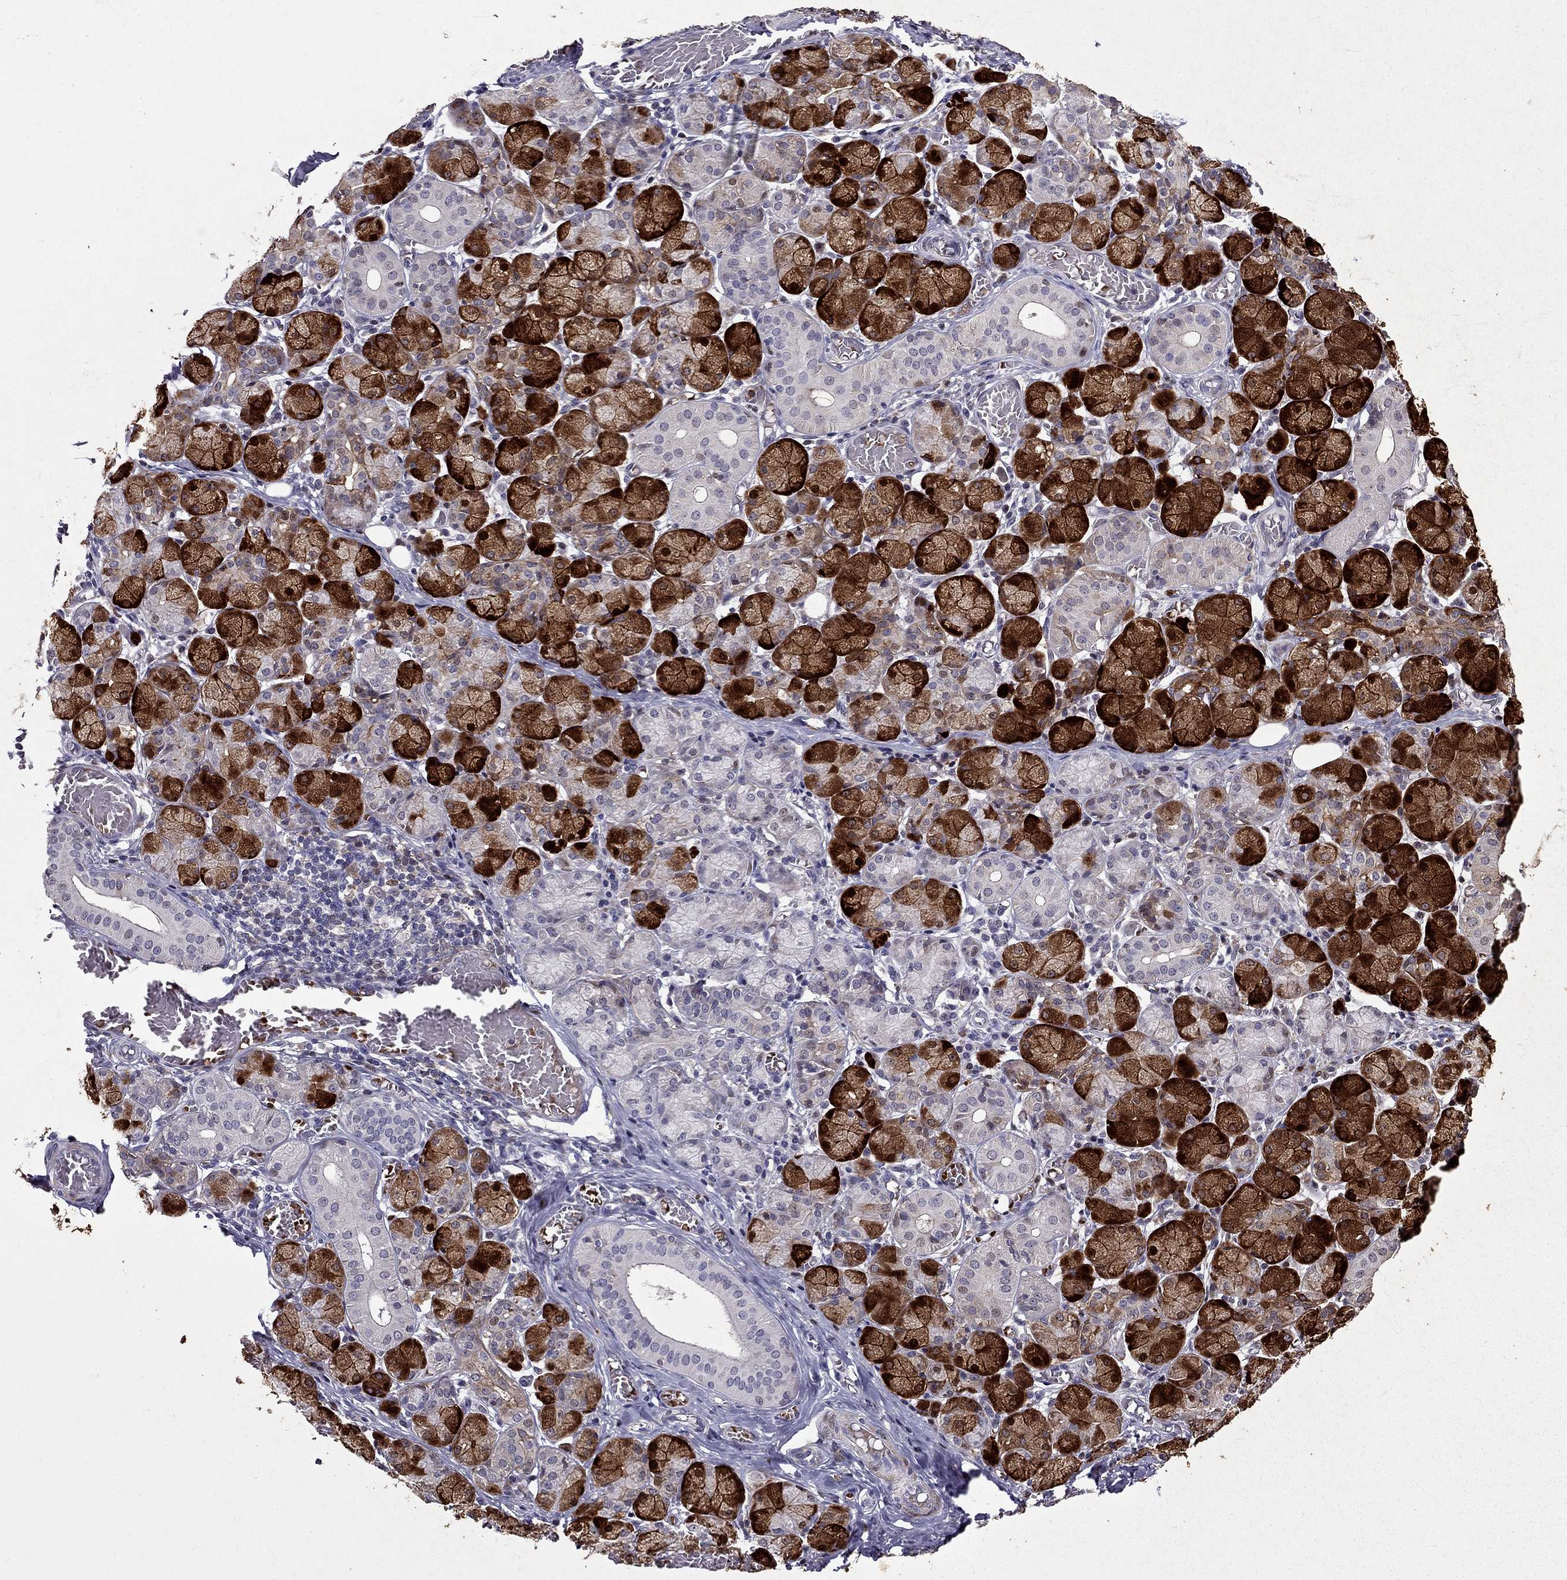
{"staining": {"intensity": "strong", "quantity": "<25%", "location": "cytoplasmic/membranous,nuclear"}, "tissue": "salivary gland", "cell_type": "Glandular cells", "image_type": "normal", "snomed": [{"axis": "morphology", "description": "Normal tissue, NOS"}, {"axis": "topography", "description": "Salivary gland"}, {"axis": "topography", "description": "Peripheral nerve tissue"}], "caption": "Protein staining shows strong cytoplasmic/membranous,nuclear expression in about <25% of glandular cells in unremarkable salivary gland.", "gene": "DUSP15", "patient": {"sex": "female", "age": 24}}